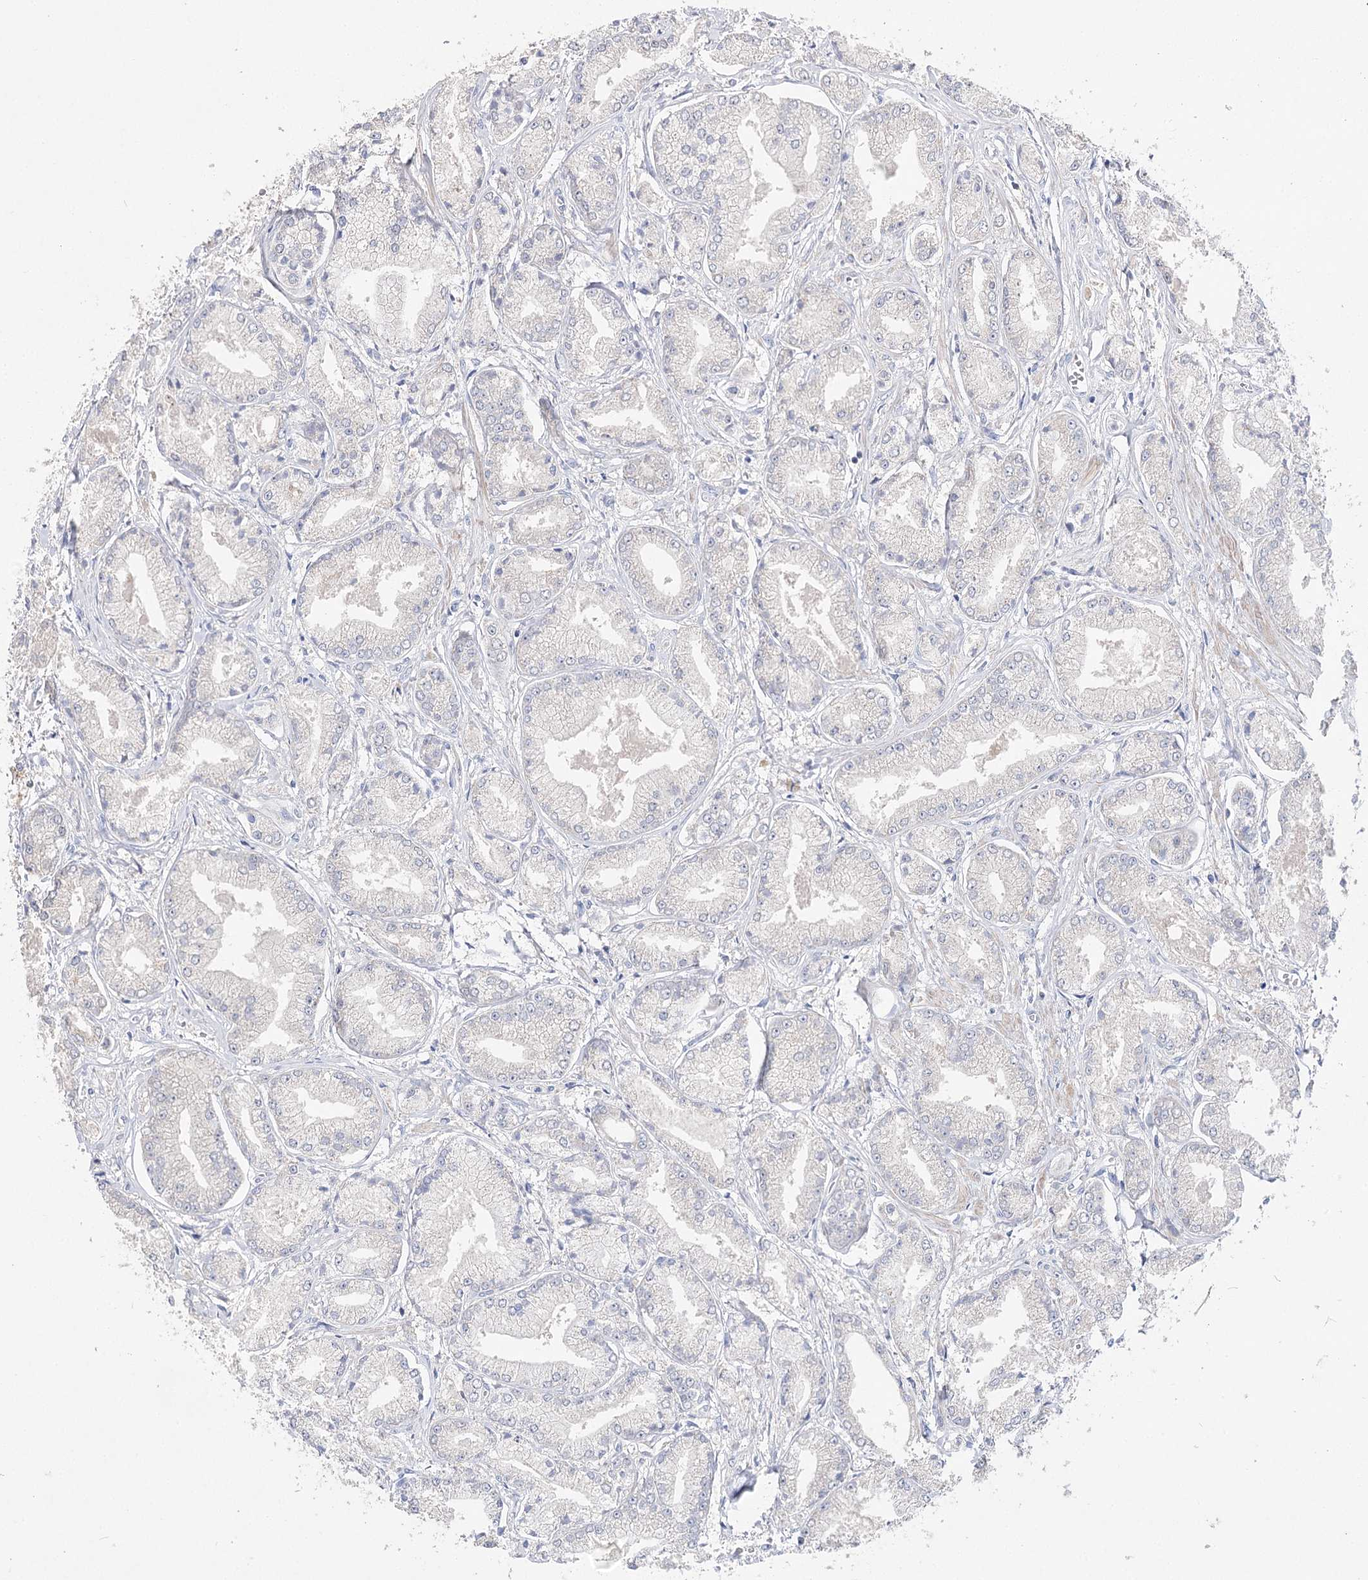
{"staining": {"intensity": "negative", "quantity": "none", "location": "none"}, "tissue": "prostate cancer", "cell_type": "Tumor cells", "image_type": "cancer", "snomed": [{"axis": "morphology", "description": "Adenocarcinoma, Low grade"}, {"axis": "topography", "description": "Prostate"}], "caption": "Immunohistochemical staining of human adenocarcinoma (low-grade) (prostate) exhibits no significant expression in tumor cells.", "gene": "NRAP", "patient": {"sex": "male", "age": 60}}